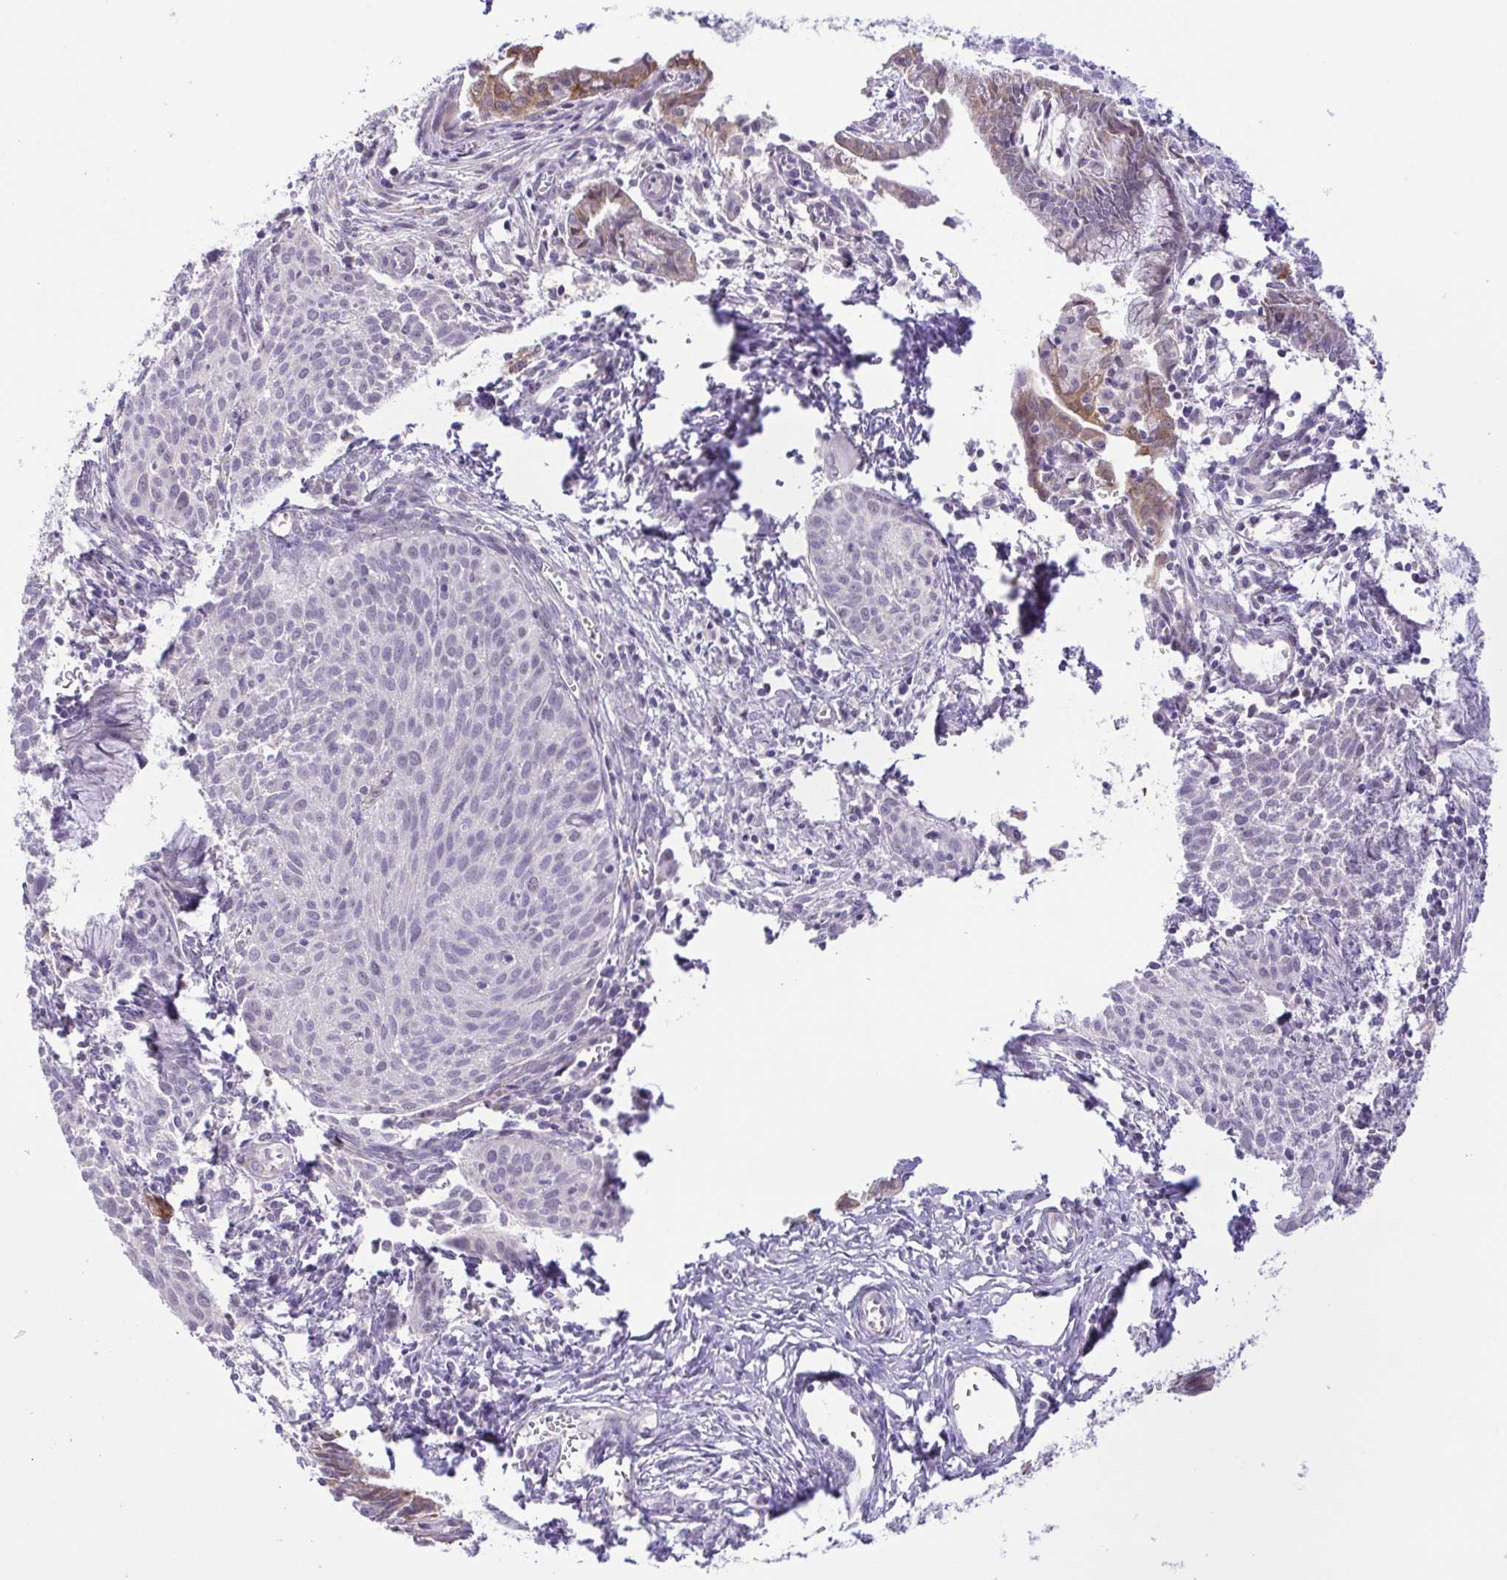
{"staining": {"intensity": "negative", "quantity": "none", "location": "none"}, "tissue": "cervical cancer", "cell_type": "Tumor cells", "image_type": "cancer", "snomed": [{"axis": "morphology", "description": "Squamous cell carcinoma, NOS"}, {"axis": "topography", "description": "Cervix"}], "caption": "Cervical cancer stained for a protein using IHC reveals no positivity tumor cells.", "gene": "DCLK2", "patient": {"sex": "female", "age": 38}}